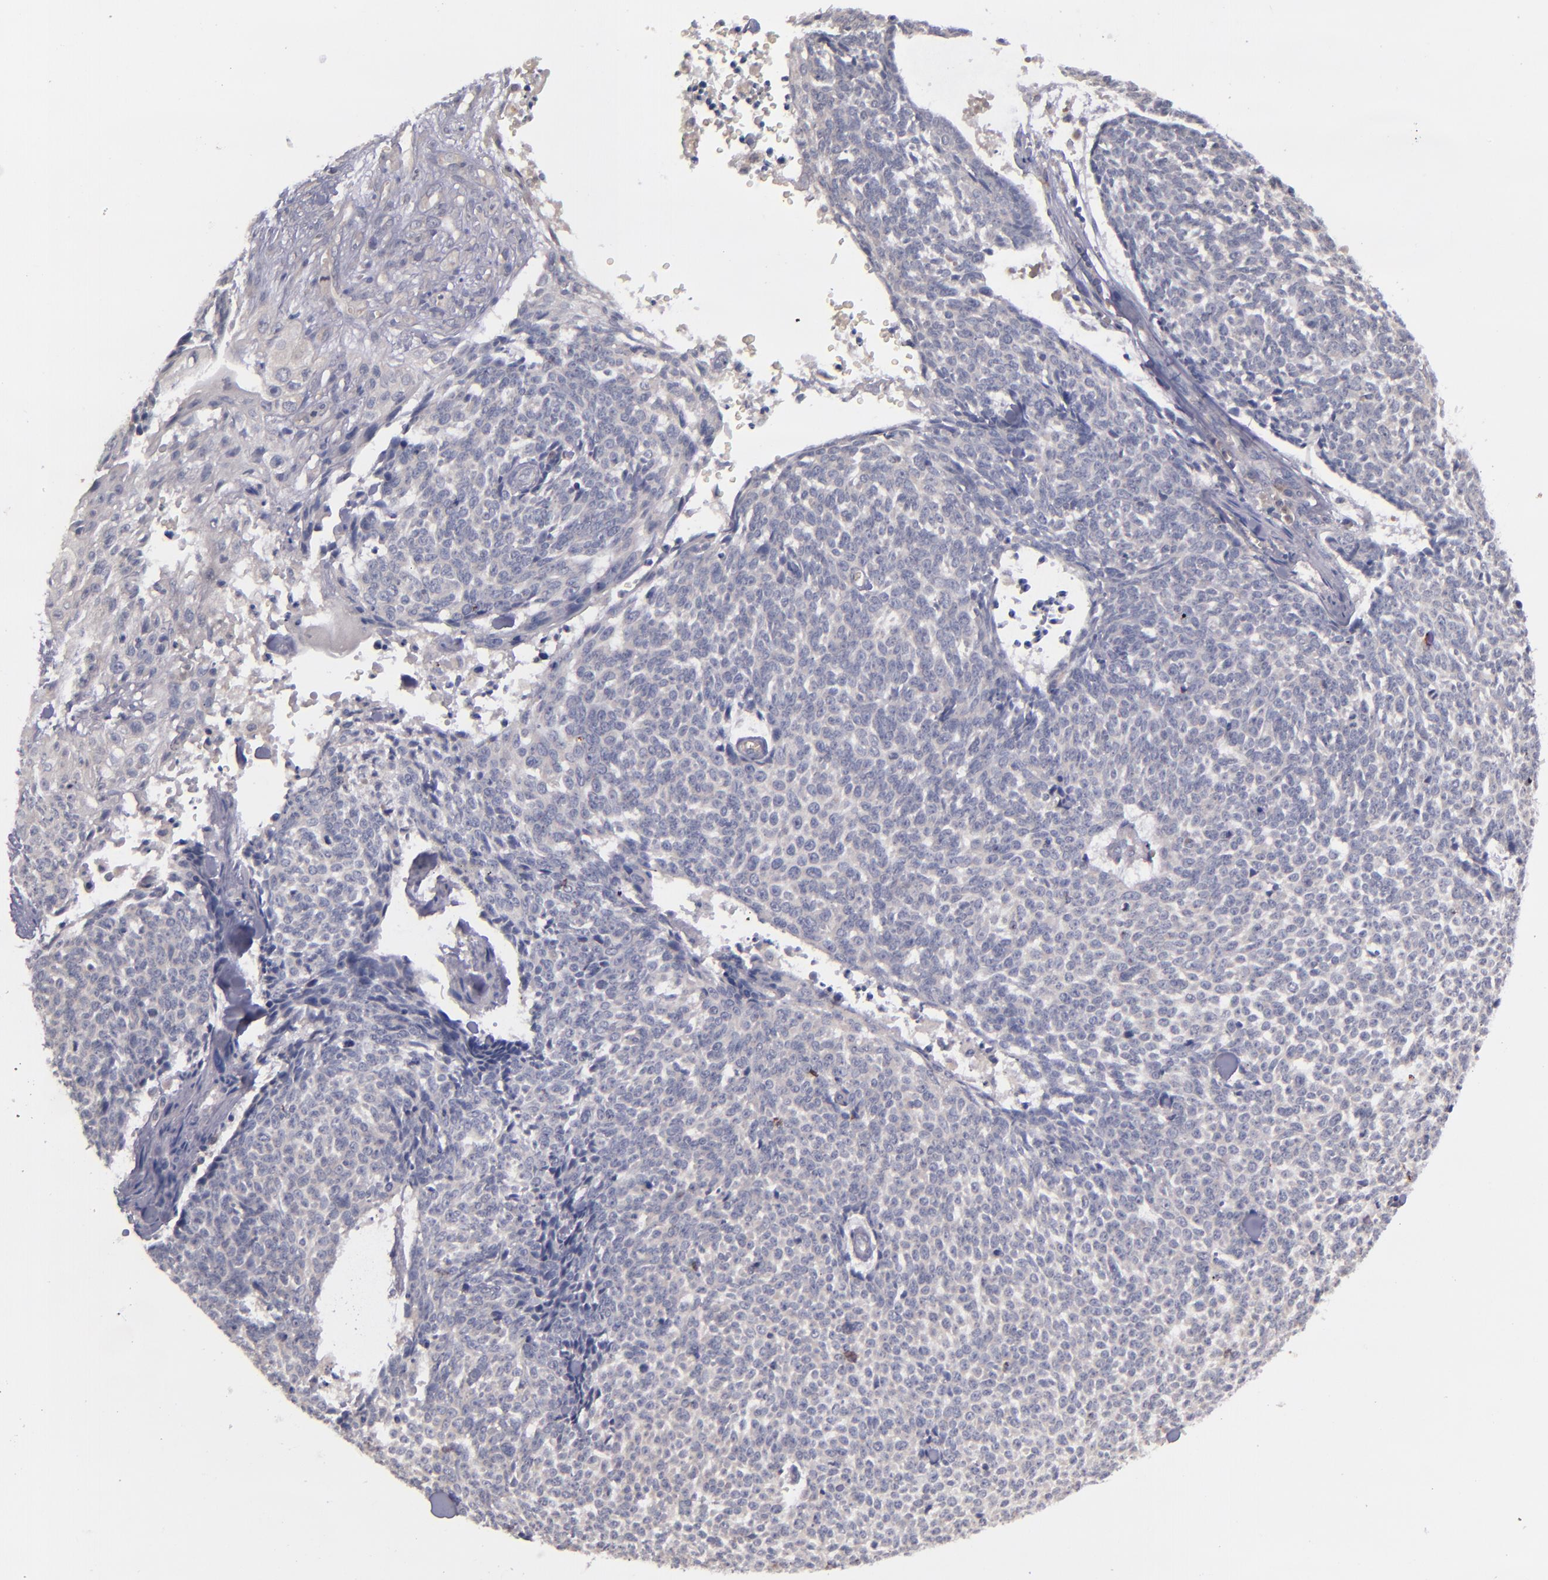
{"staining": {"intensity": "negative", "quantity": "none", "location": "none"}, "tissue": "skin cancer", "cell_type": "Tumor cells", "image_type": "cancer", "snomed": [{"axis": "morphology", "description": "Basal cell carcinoma"}, {"axis": "topography", "description": "Skin"}], "caption": "Skin basal cell carcinoma was stained to show a protein in brown. There is no significant staining in tumor cells.", "gene": "TSC2", "patient": {"sex": "female", "age": 89}}